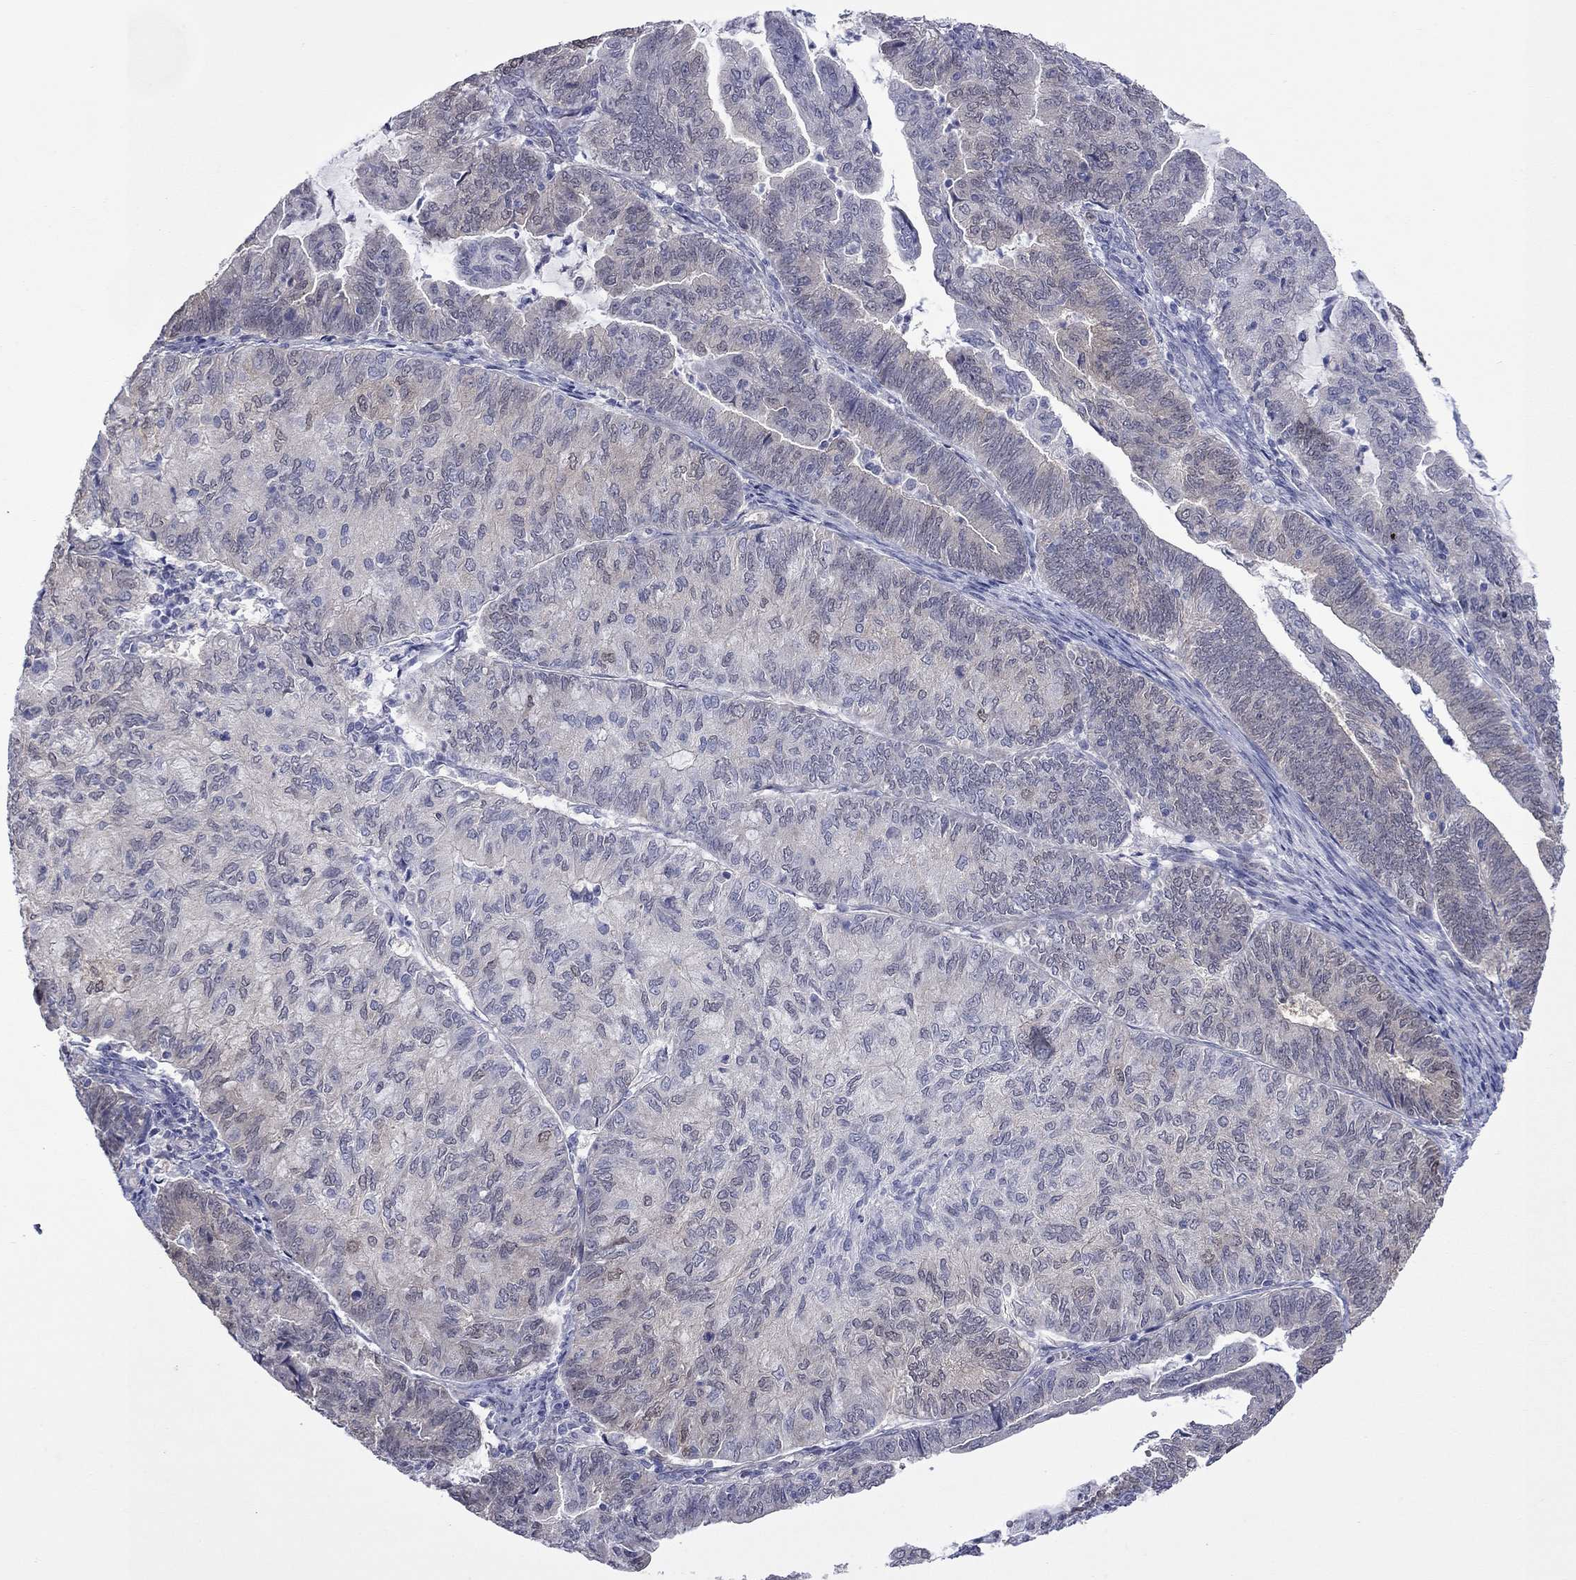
{"staining": {"intensity": "weak", "quantity": "<25%", "location": "cytoplasmic/membranous"}, "tissue": "endometrial cancer", "cell_type": "Tumor cells", "image_type": "cancer", "snomed": [{"axis": "morphology", "description": "Adenocarcinoma, NOS"}, {"axis": "topography", "description": "Endometrium"}], "caption": "The micrograph shows no staining of tumor cells in endometrial cancer.", "gene": "CTNNBIP1", "patient": {"sex": "female", "age": 82}}